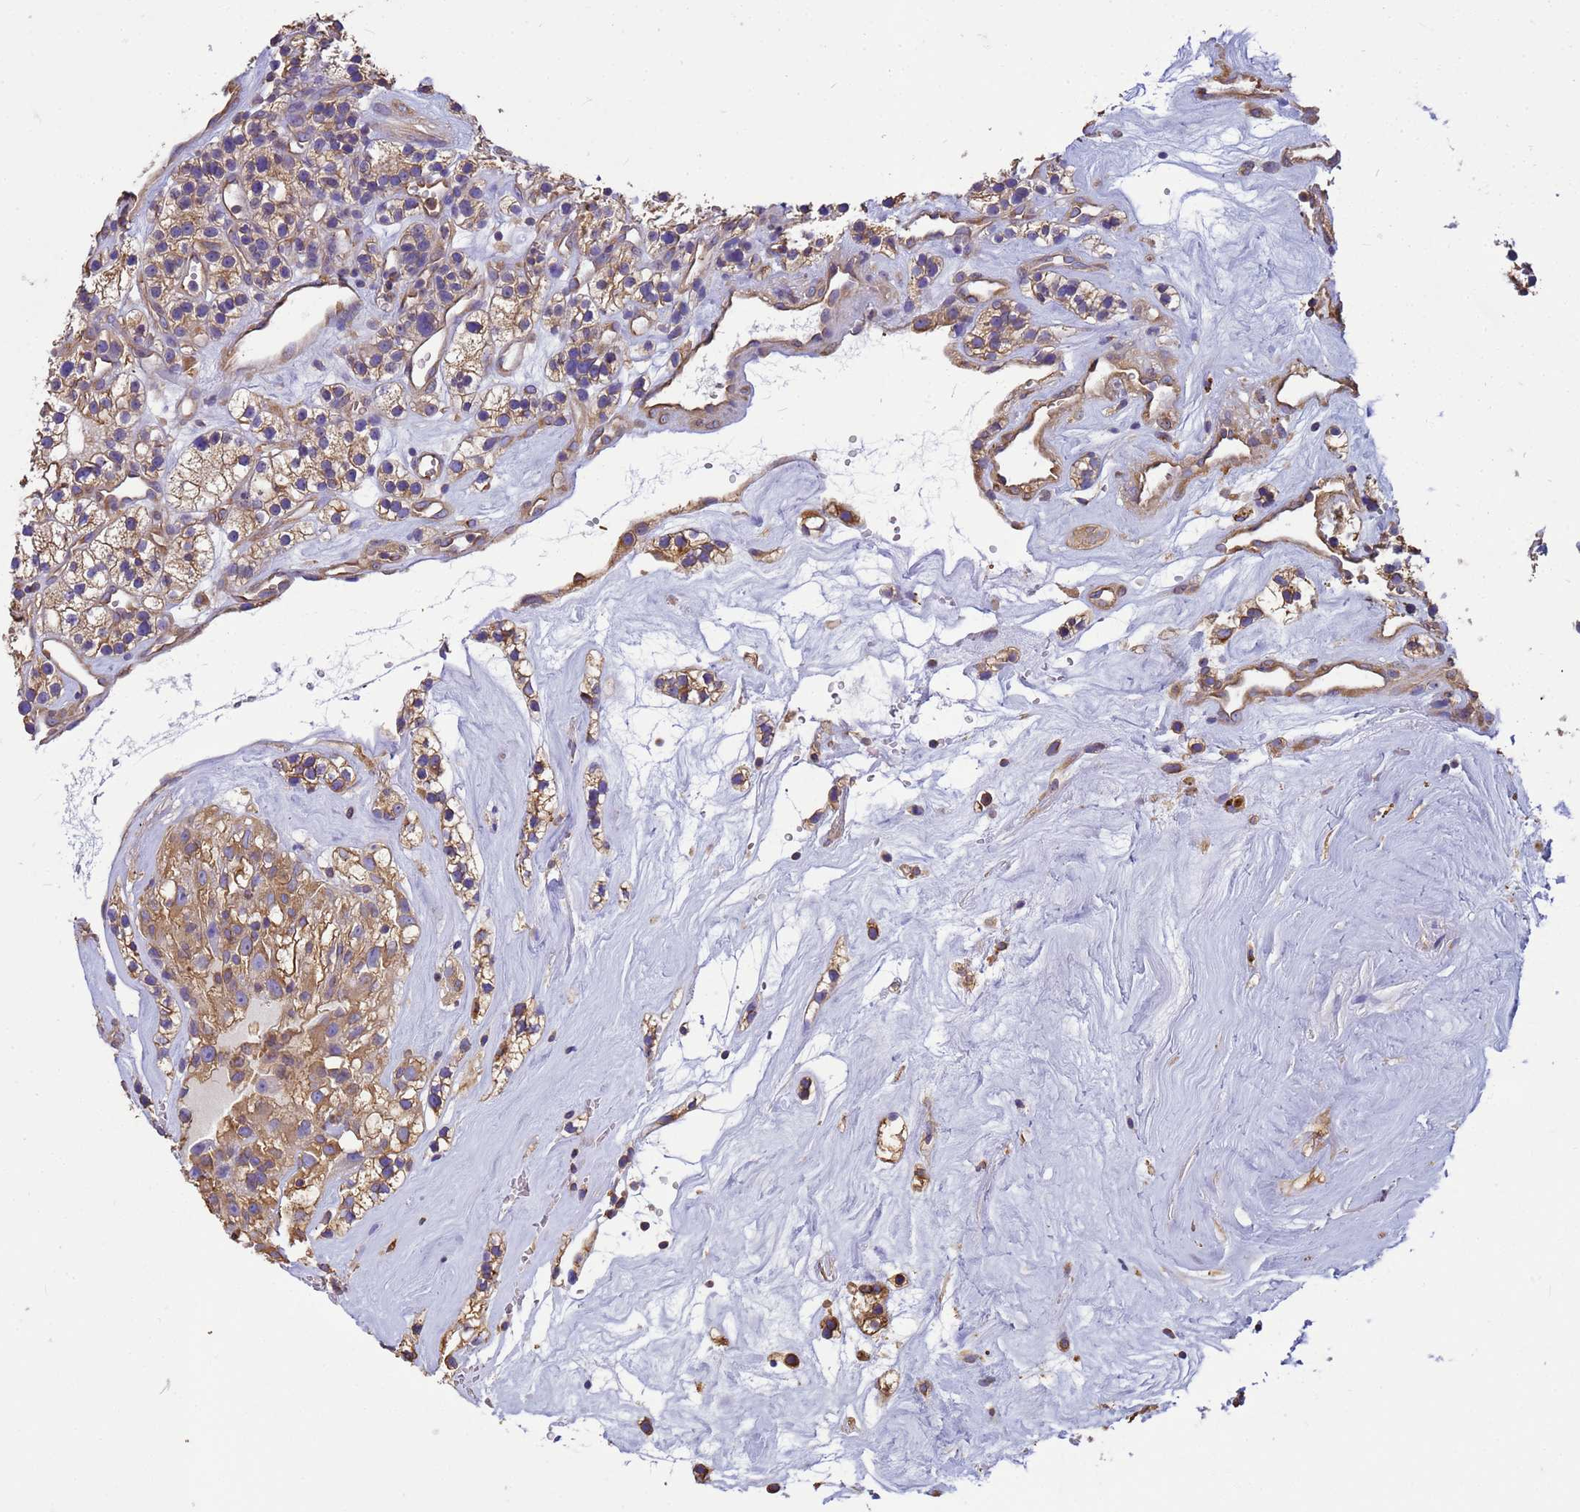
{"staining": {"intensity": "moderate", "quantity": ">75%", "location": "cytoplasmic/membranous"}, "tissue": "renal cancer", "cell_type": "Tumor cells", "image_type": "cancer", "snomed": [{"axis": "morphology", "description": "Adenocarcinoma, NOS"}, {"axis": "topography", "description": "Kidney"}], "caption": "Protein expression analysis of renal cancer (adenocarcinoma) exhibits moderate cytoplasmic/membranous staining in about >75% of tumor cells.", "gene": "TUBB1", "patient": {"sex": "female", "age": 57}}